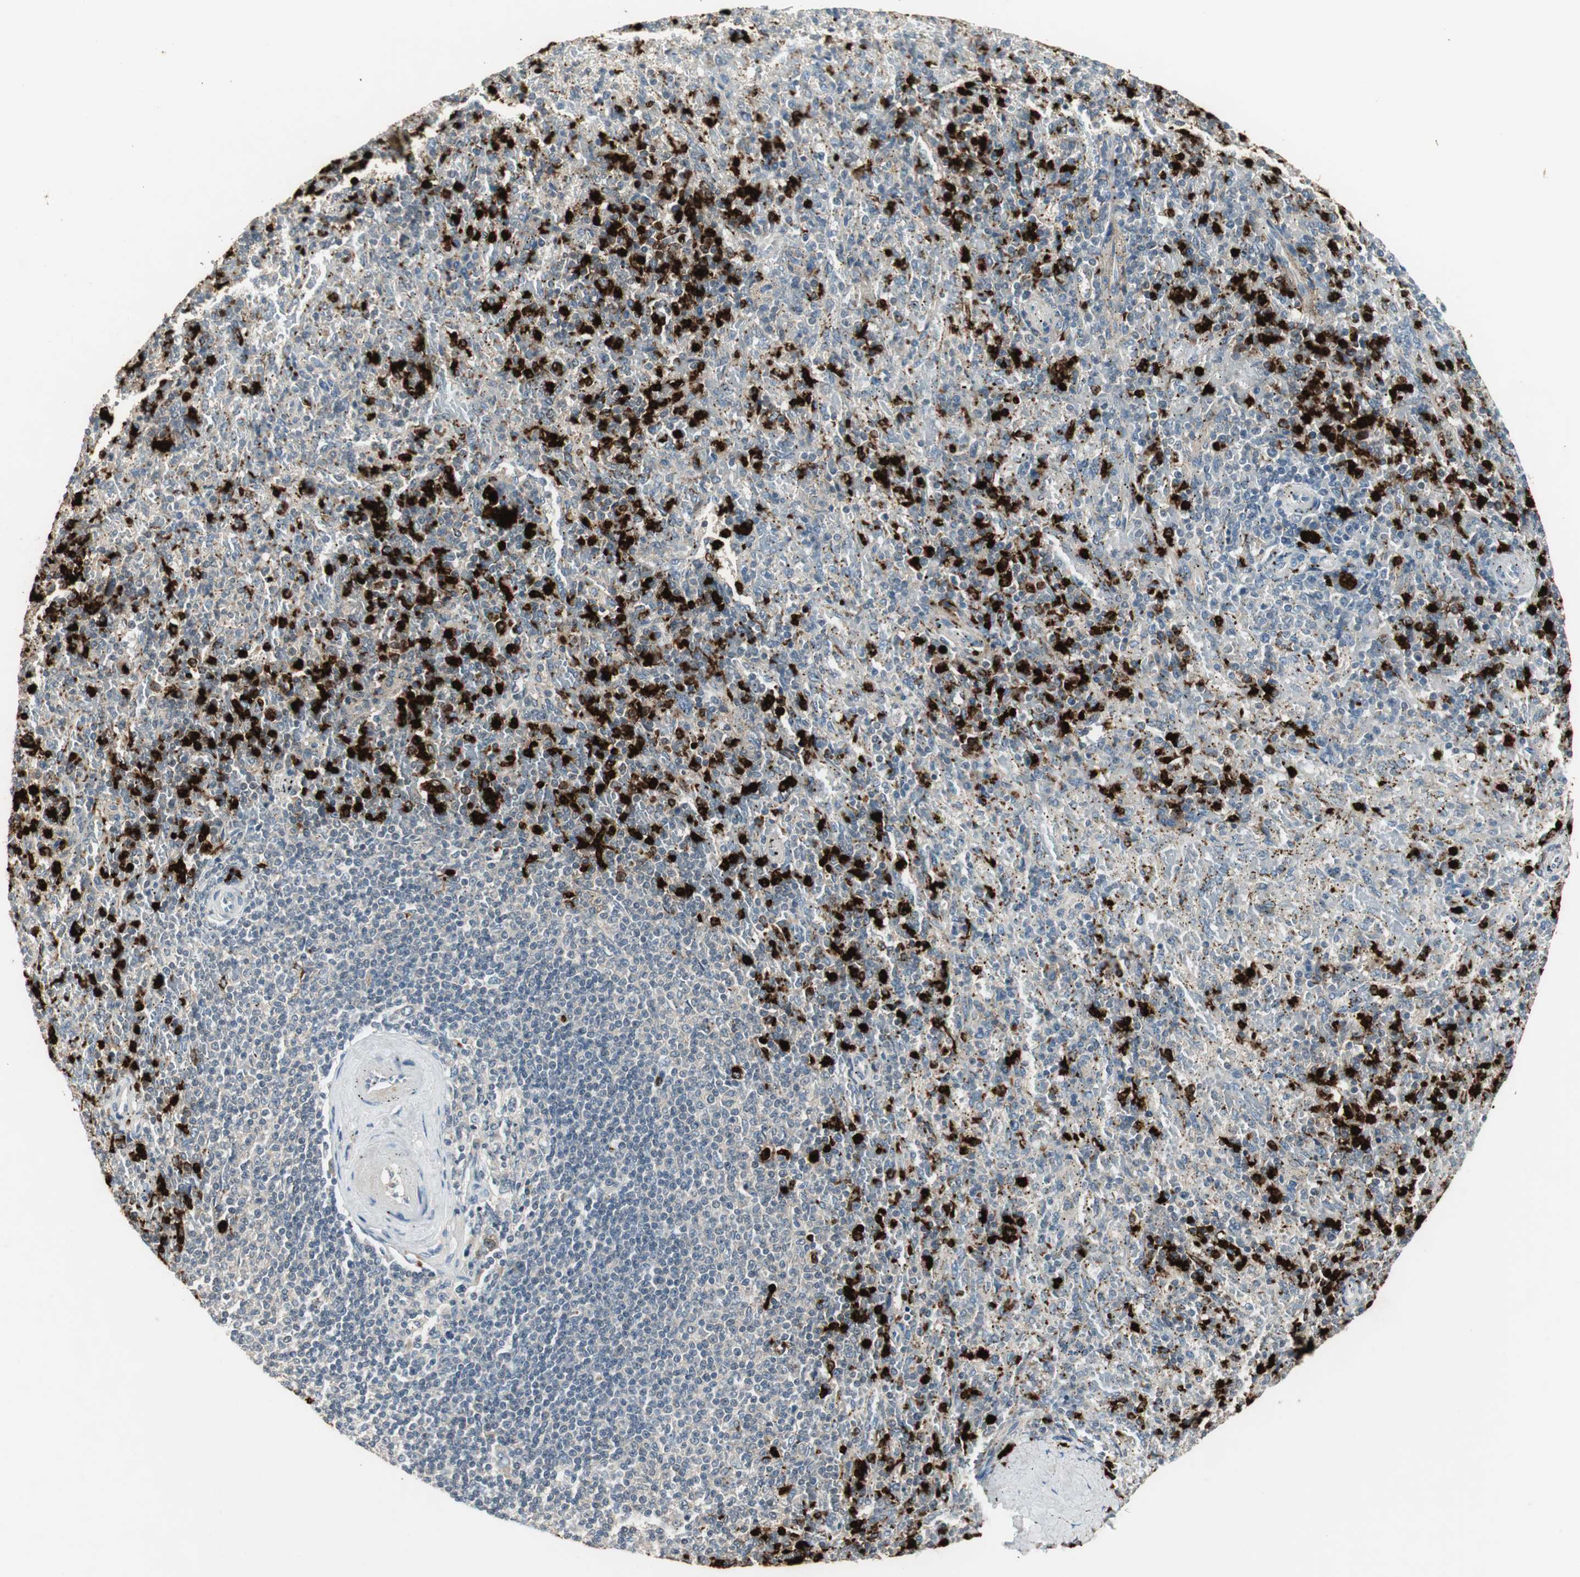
{"staining": {"intensity": "strong", "quantity": "25%-75%", "location": "cytoplasmic/membranous"}, "tissue": "spleen", "cell_type": "Cells in red pulp", "image_type": "normal", "snomed": [{"axis": "morphology", "description": "Normal tissue, NOS"}, {"axis": "topography", "description": "Spleen"}], "caption": "Unremarkable spleen demonstrates strong cytoplasmic/membranous expression in approximately 25%-75% of cells in red pulp, visualized by immunohistochemistry. The protein of interest is shown in brown color, while the nuclei are stained blue.", "gene": "PRTN3", "patient": {"sex": "female", "age": 43}}